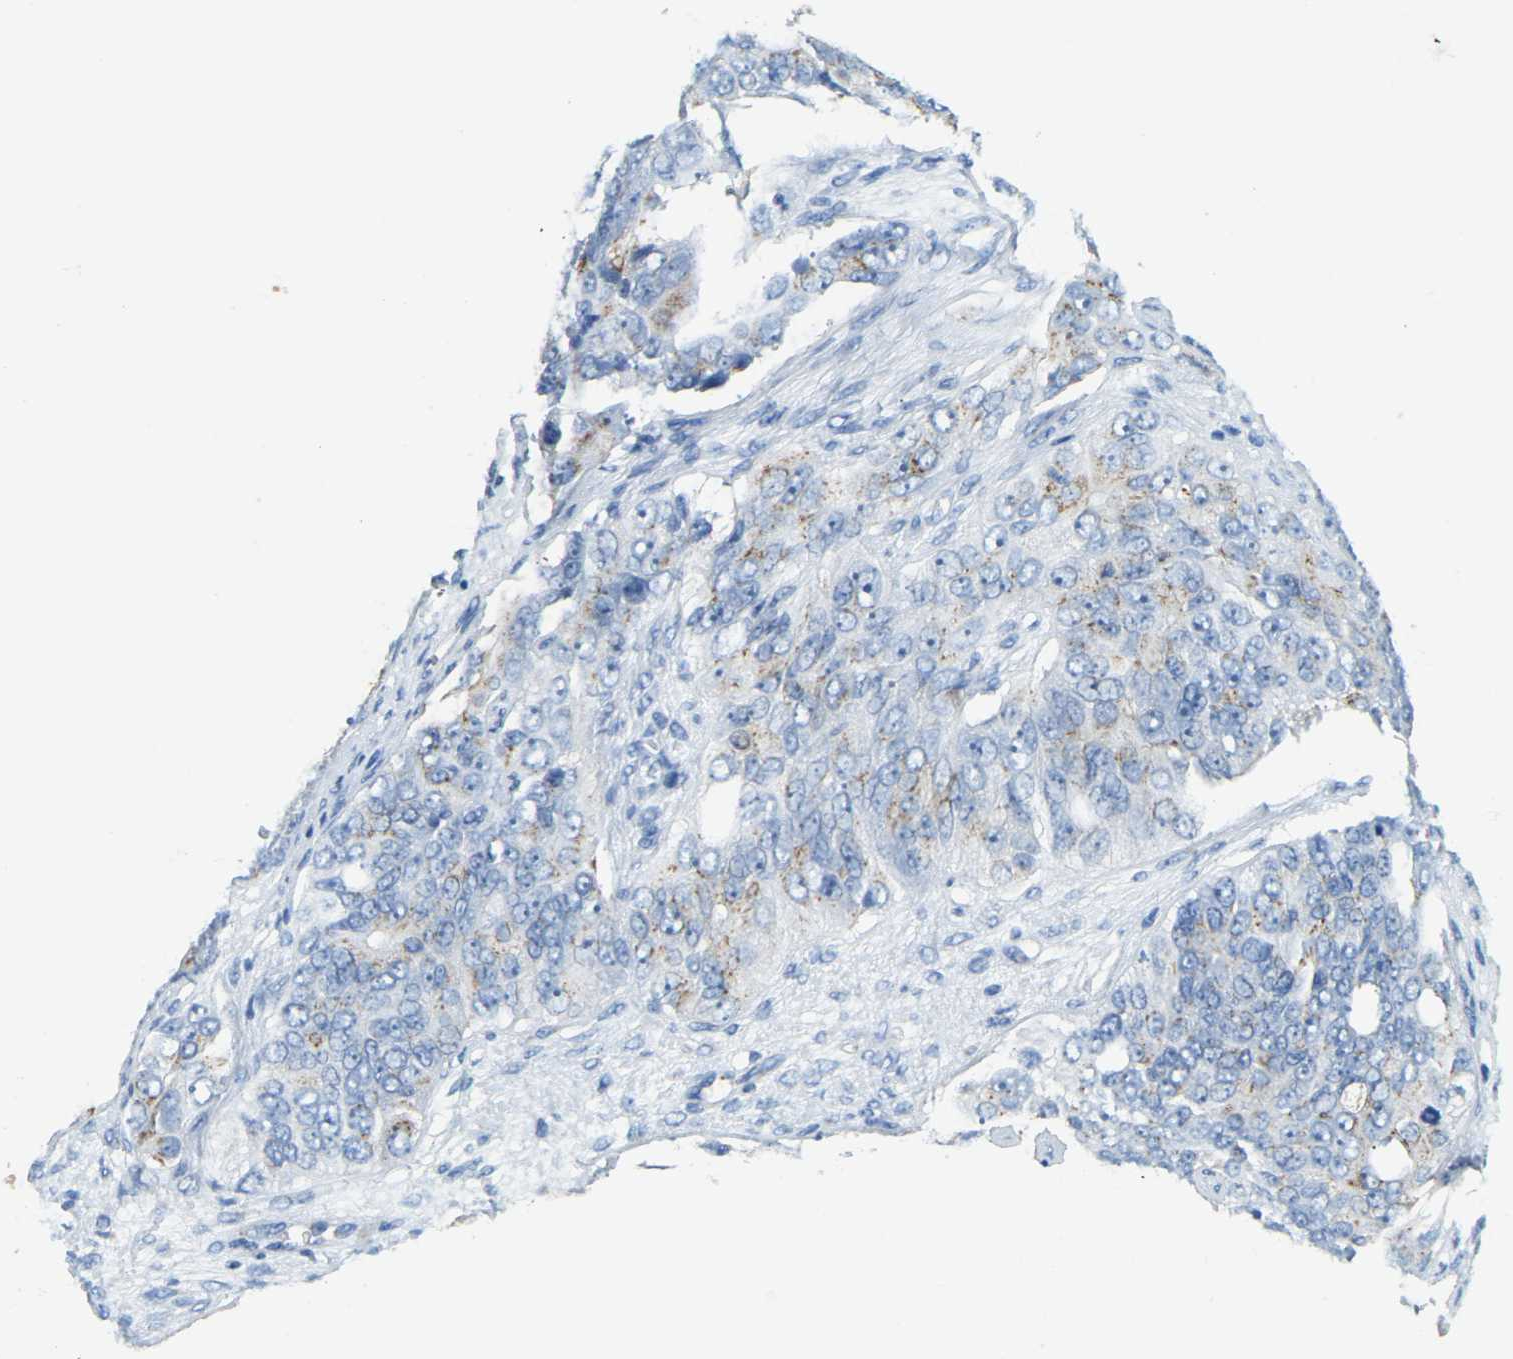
{"staining": {"intensity": "weak", "quantity": "<25%", "location": "cytoplasmic/membranous"}, "tissue": "ovarian cancer", "cell_type": "Tumor cells", "image_type": "cancer", "snomed": [{"axis": "morphology", "description": "Carcinoma, endometroid"}, {"axis": "topography", "description": "Ovary"}], "caption": "IHC photomicrograph of neoplastic tissue: human ovarian cancer stained with DAB (3,3'-diaminobenzidine) exhibits no significant protein expression in tumor cells. The staining is performed using DAB brown chromogen with nuclei counter-stained in using hematoxylin.", "gene": "FAM174A", "patient": {"sex": "female", "age": 51}}